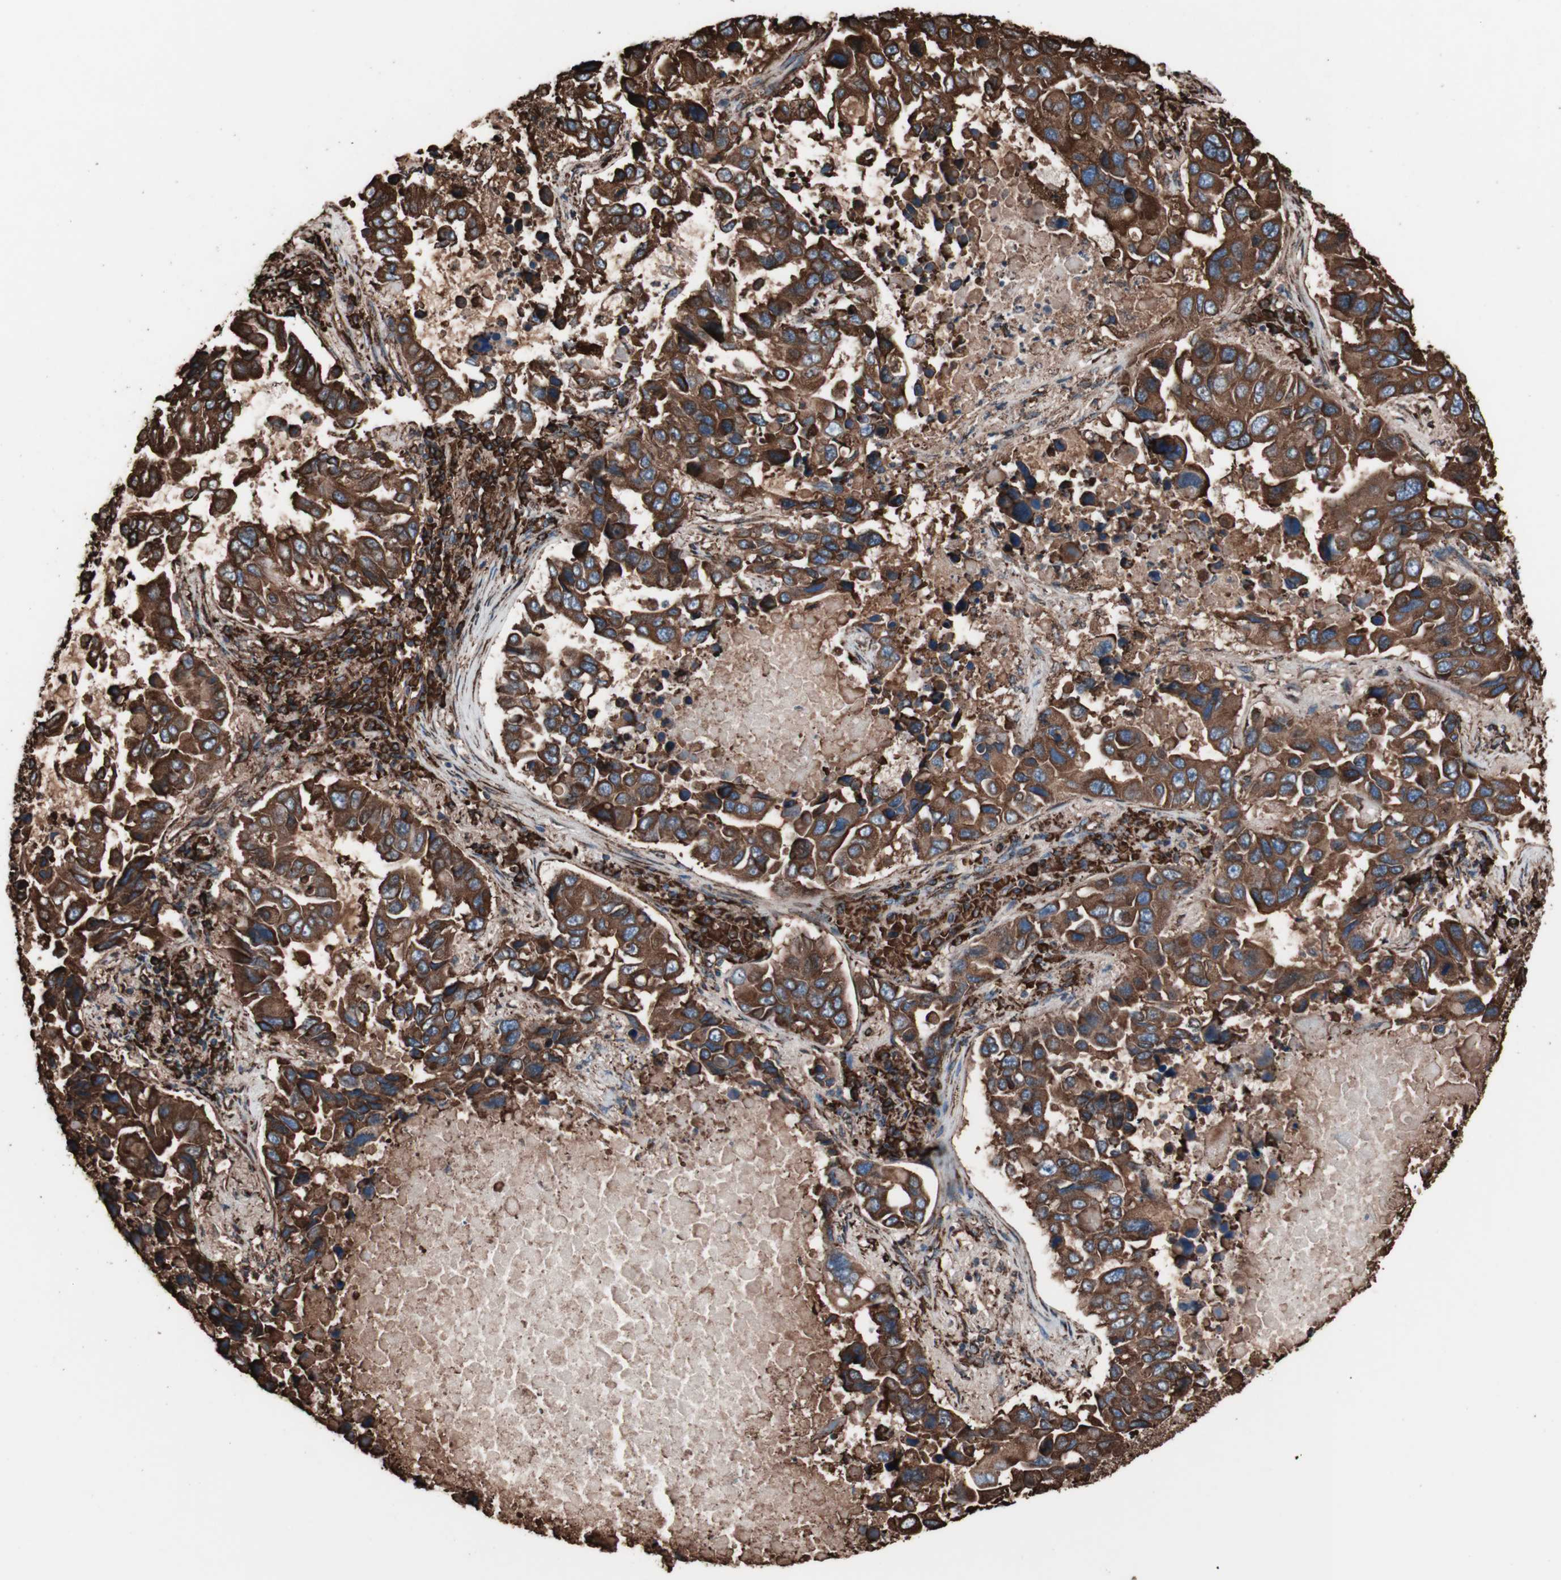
{"staining": {"intensity": "strong", "quantity": ">75%", "location": "cytoplasmic/membranous"}, "tissue": "lung cancer", "cell_type": "Tumor cells", "image_type": "cancer", "snomed": [{"axis": "morphology", "description": "Adenocarcinoma, NOS"}, {"axis": "topography", "description": "Lung"}], "caption": "Strong cytoplasmic/membranous protein expression is seen in about >75% of tumor cells in adenocarcinoma (lung). (brown staining indicates protein expression, while blue staining denotes nuclei).", "gene": "HSP90B1", "patient": {"sex": "male", "age": 64}}